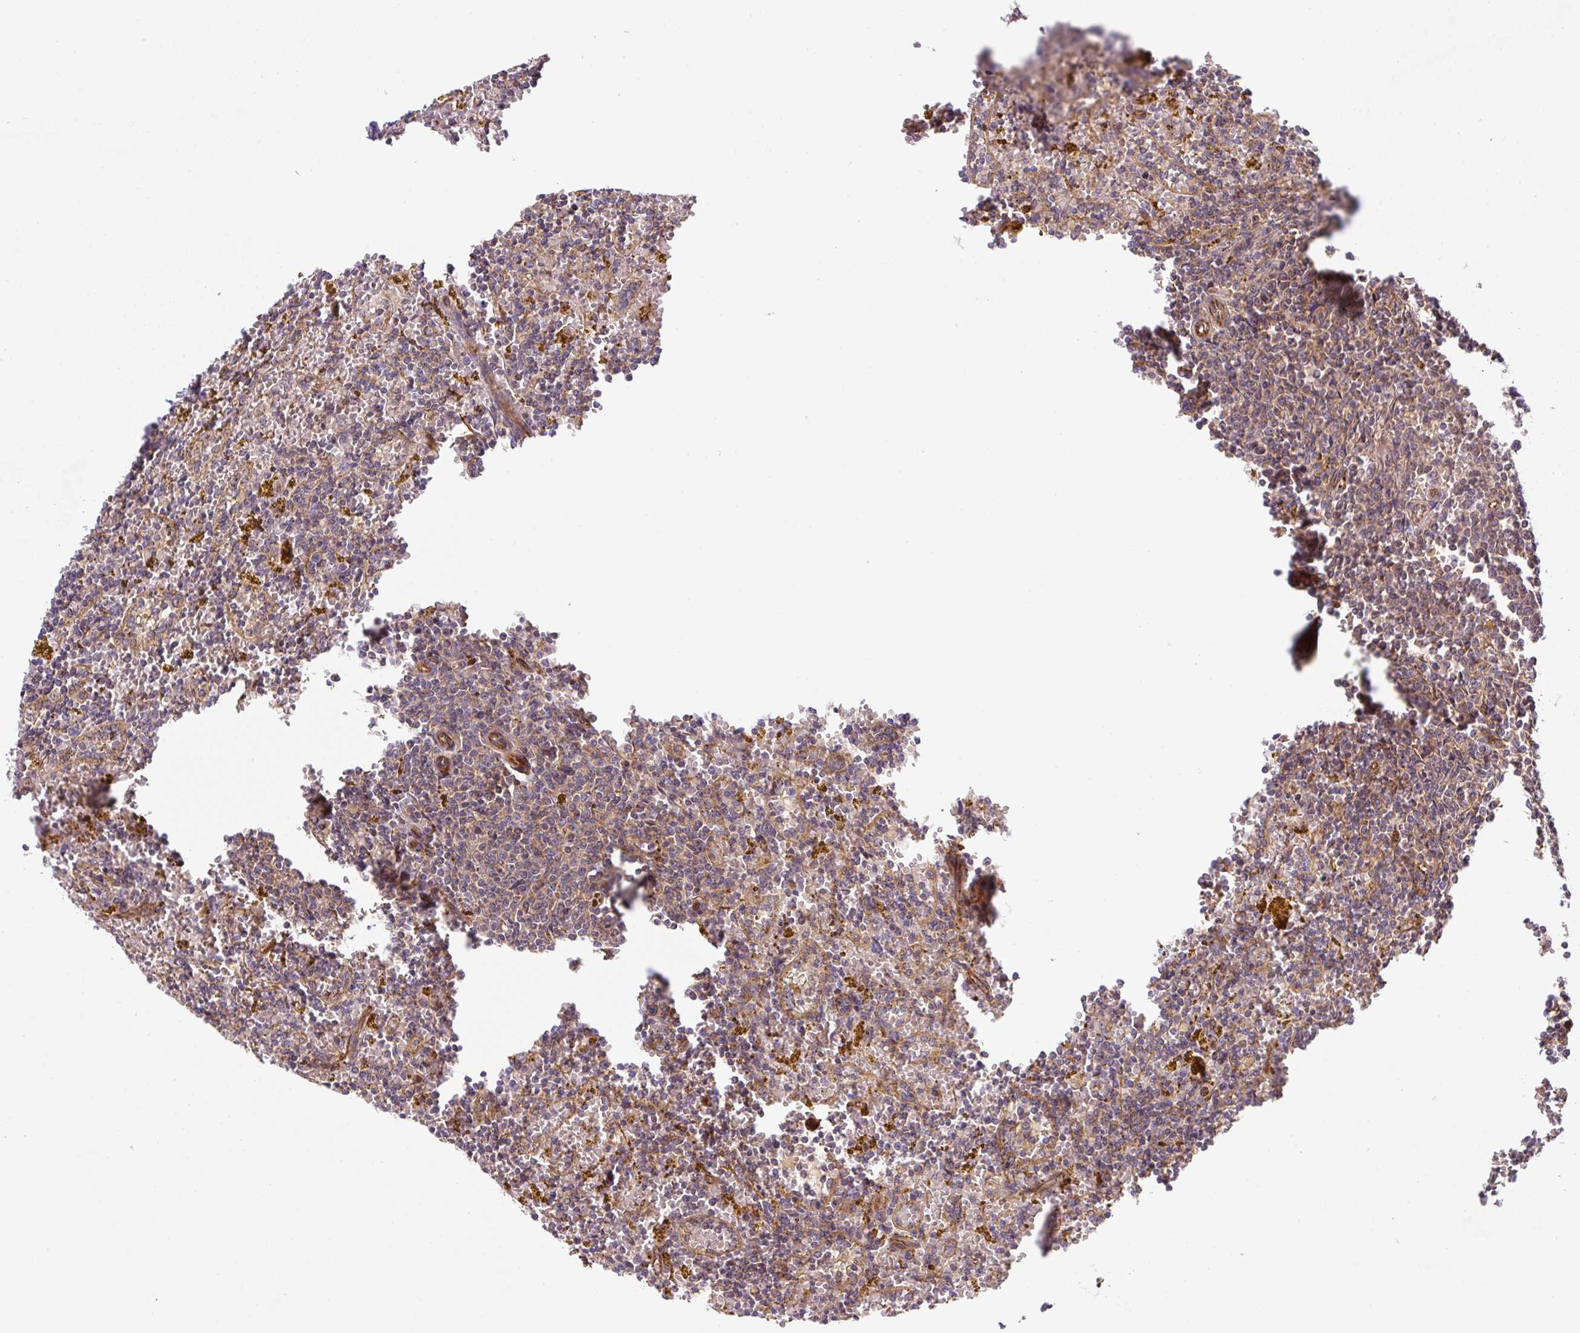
{"staining": {"intensity": "weak", "quantity": "25%-75%", "location": "cytoplasmic/membranous"}, "tissue": "lymphoma", "cell_type": "Tumor cells", "image_type": "cancer", "snomed": [{"axis": "morphology", "description": "Malignant lymphoma, non-Hodgkin's type, Low grade"}, {"axis": "topography", "description": "Spleen"}, {"axis": "topography", "description": "Lymph node"}], "caption": "Protein analysis of low-grade malignant lymphoma, non-Hodgkin's type tissue demonstrates weak cytoplasmic/membranous expression in about 25%-75% of tumor cells. The protein of interest is shown in brown color, while the nuclei are stained blue.", "gene": "APOBEC3D", "patient": {"sex": "female", "age": 66}}